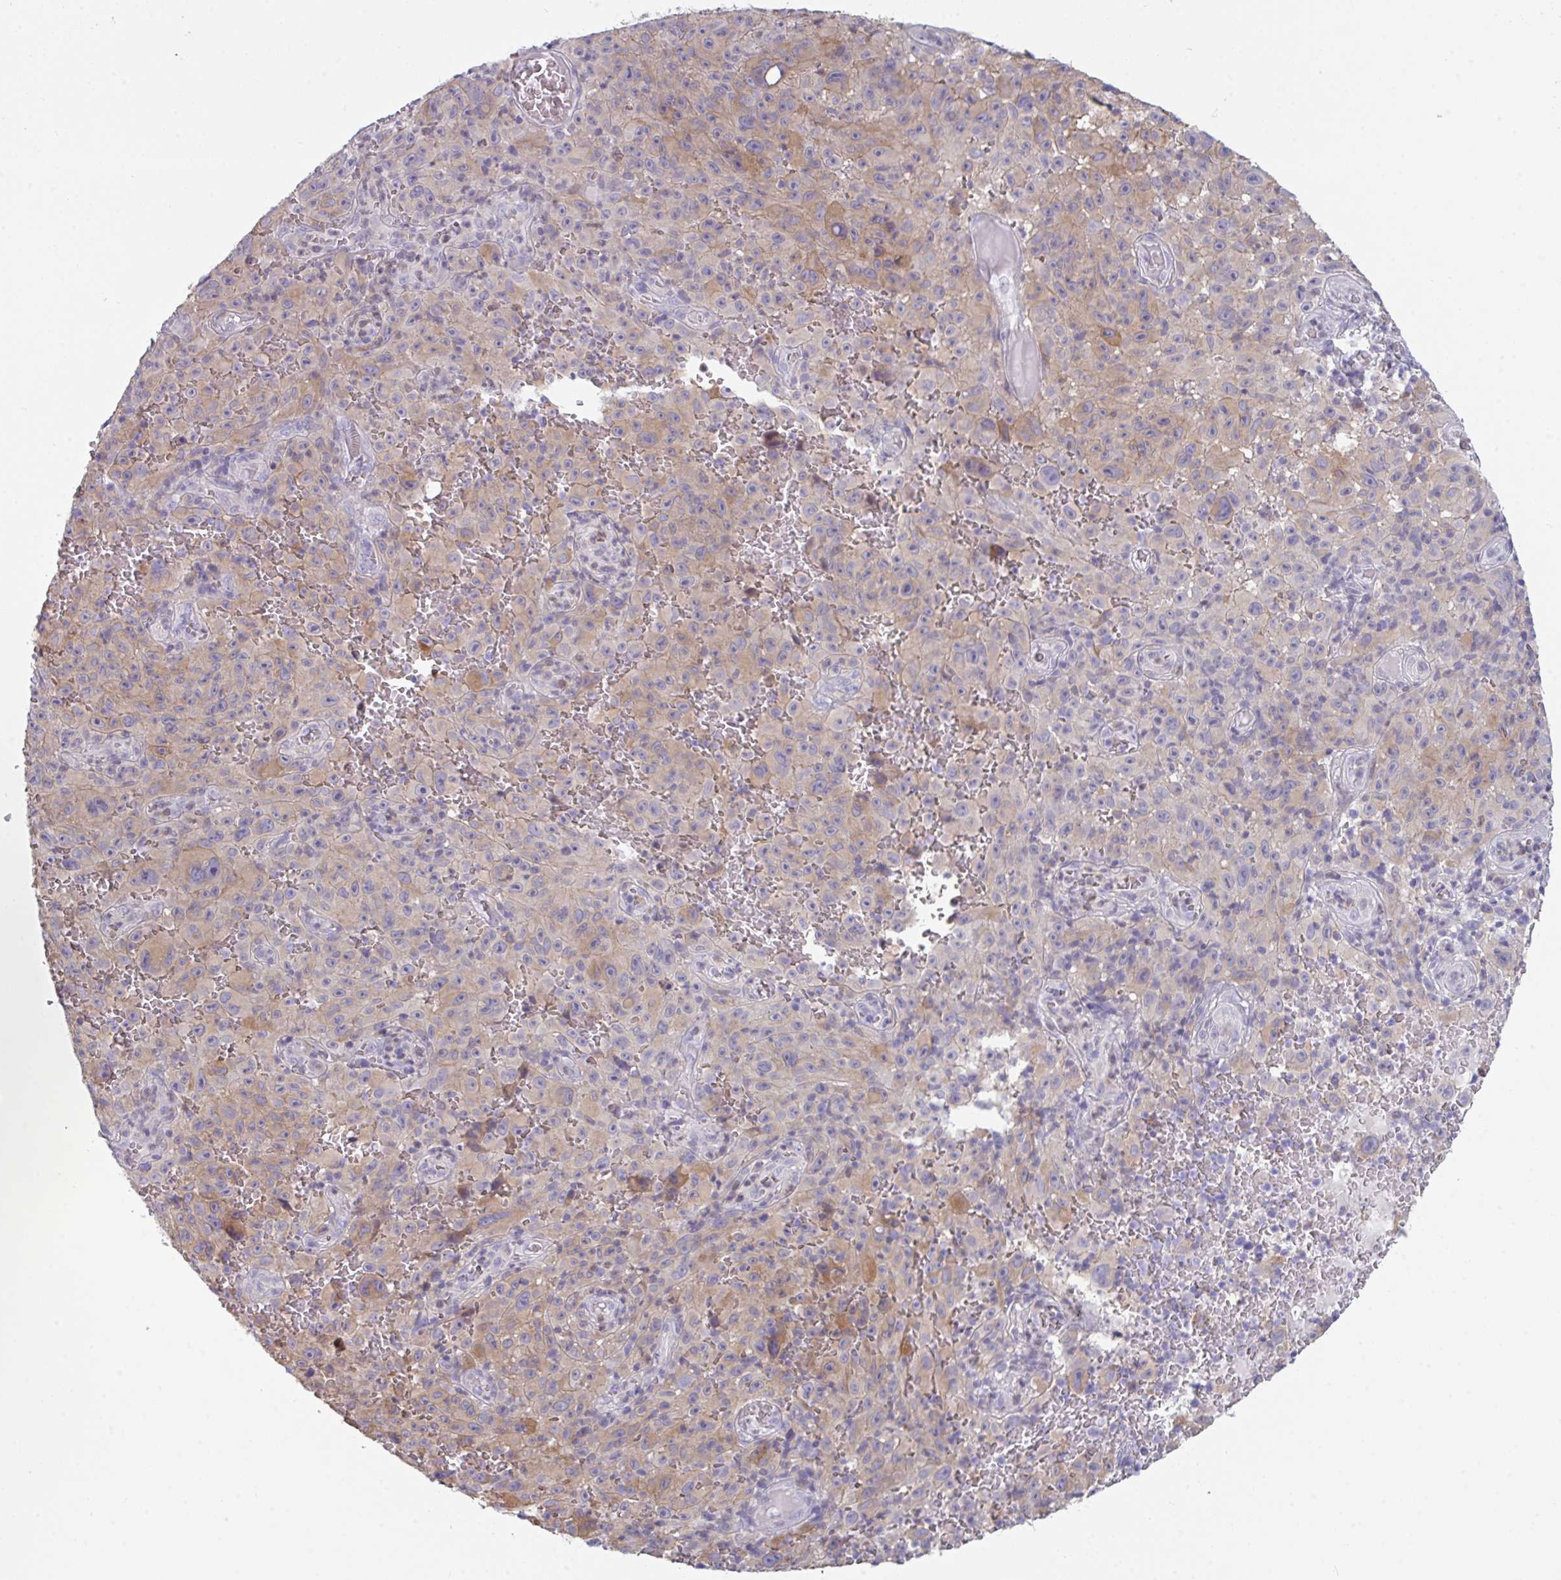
{"staining": {"intensity": "weak", "quantity": ">75%", "location": "cytoplasmic/membranous"}, "tissue": "melanoma", "cell_type": "Tumor cells", "image_type": "cancer", "snomed": [{"axis": "morphology", "description": "Malignant melanoma, NOS"}, {"axis": "topography", "description": "Skin"}], "caption": "DAB immunohistochemical staining of human melanoma exhibits weak cytoplasmic/membranous protein positivity in about >75% of tumor cells.", "gene": "PTPRD", "patient": {"sex": "female", "age": 82}}